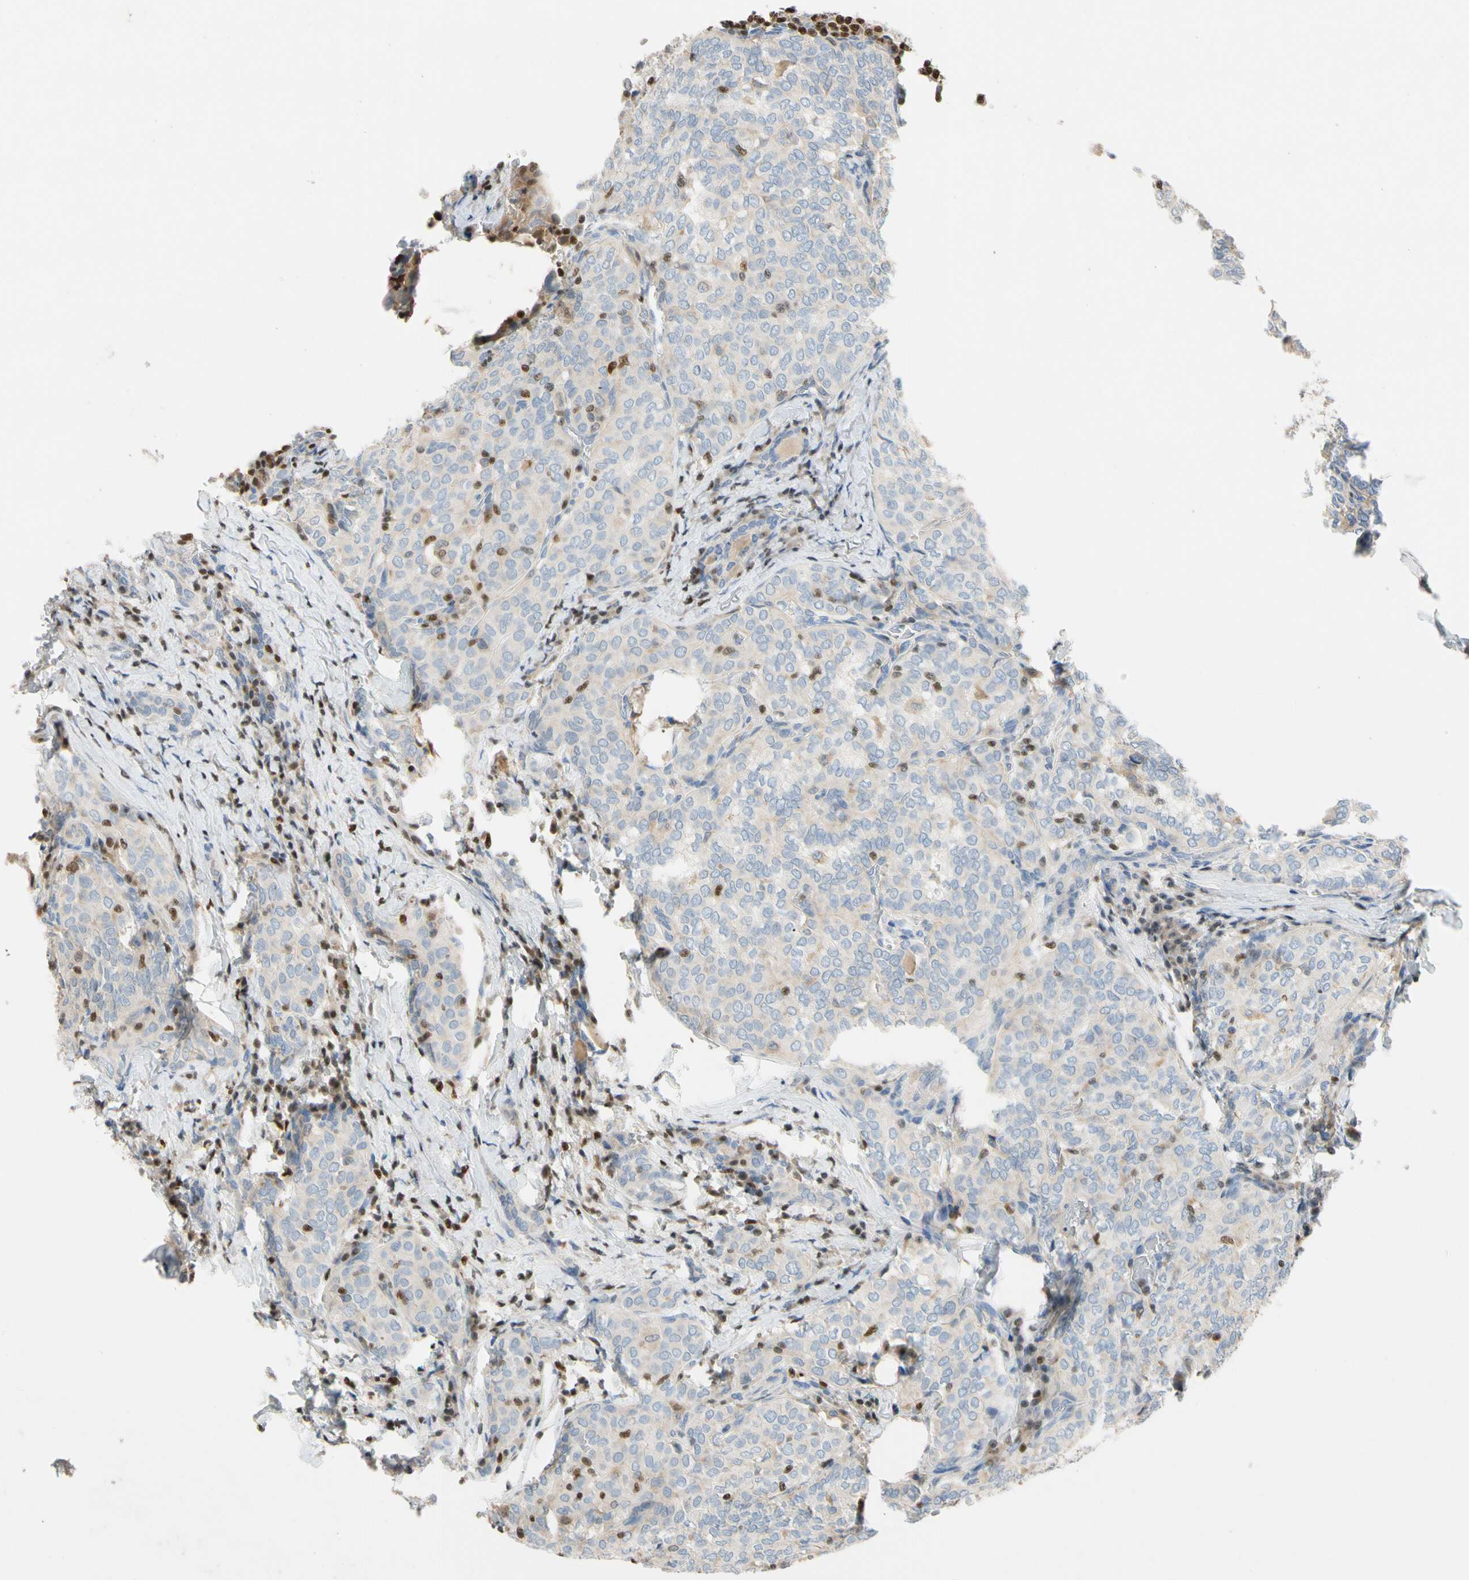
{"staining": {"intensity": "negative", "quantity": "none", "location": "none"}, "tissue": "thyroid cancer", "cell_type": "Tumor cells", "image_type": "cancer", "snomed": [{"axis": "morphology", "description": "Normal tissue, NOS"}, {"axis": "morphology", "description": "Papillary adenocarcinoma, NOS"}, {"axis": "topography", "description": "Thyroid gland"}], "caption": "Image shows no significant protein expression in tumor cells of thyroid cancer.", "gene": "SP140", "patient": {"sex": "female", "age": 30}}